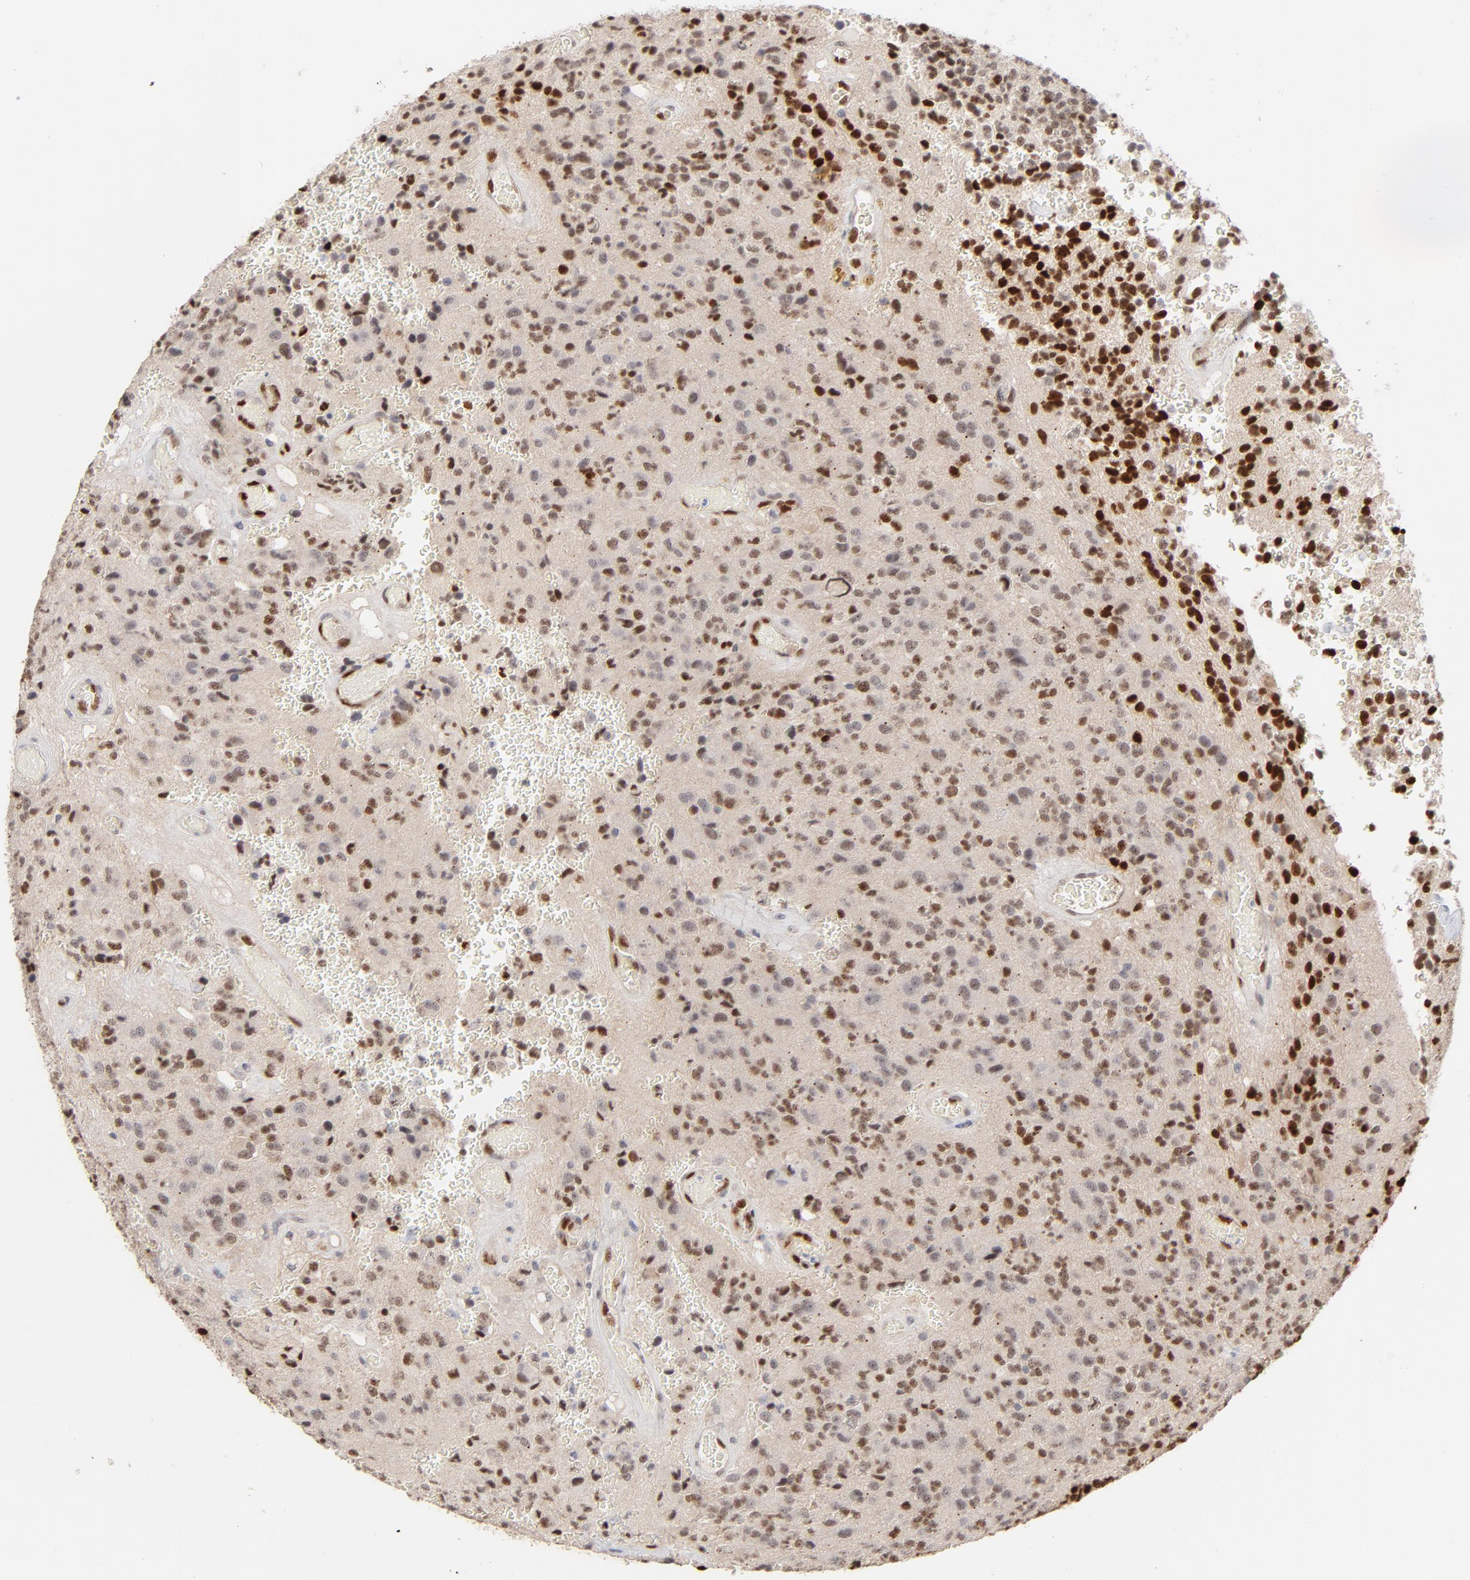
{"staining": {"intensity": "moderate", "quantity": ">75%", "location": "nuclear"}, "tissue": "glioma", "cell_type": "Tumor cells", "image_type": "cancer", "snomed": [{"axis": "morphology", "description": "Glioma, malignant, High grade"}, {"axis": "topography", "description": "pancreas cauda"}], "caption": "High-grade glioma (malignant) tissue shows moderate nuclear staining in approximately >75% of tumor cells Using DAB (brown) and hematoxylin (blue) stains, captured at high magnification using brightfield microscopy.", "gene": "NFIB", "patient": {"sex": "male", "age": 60}}